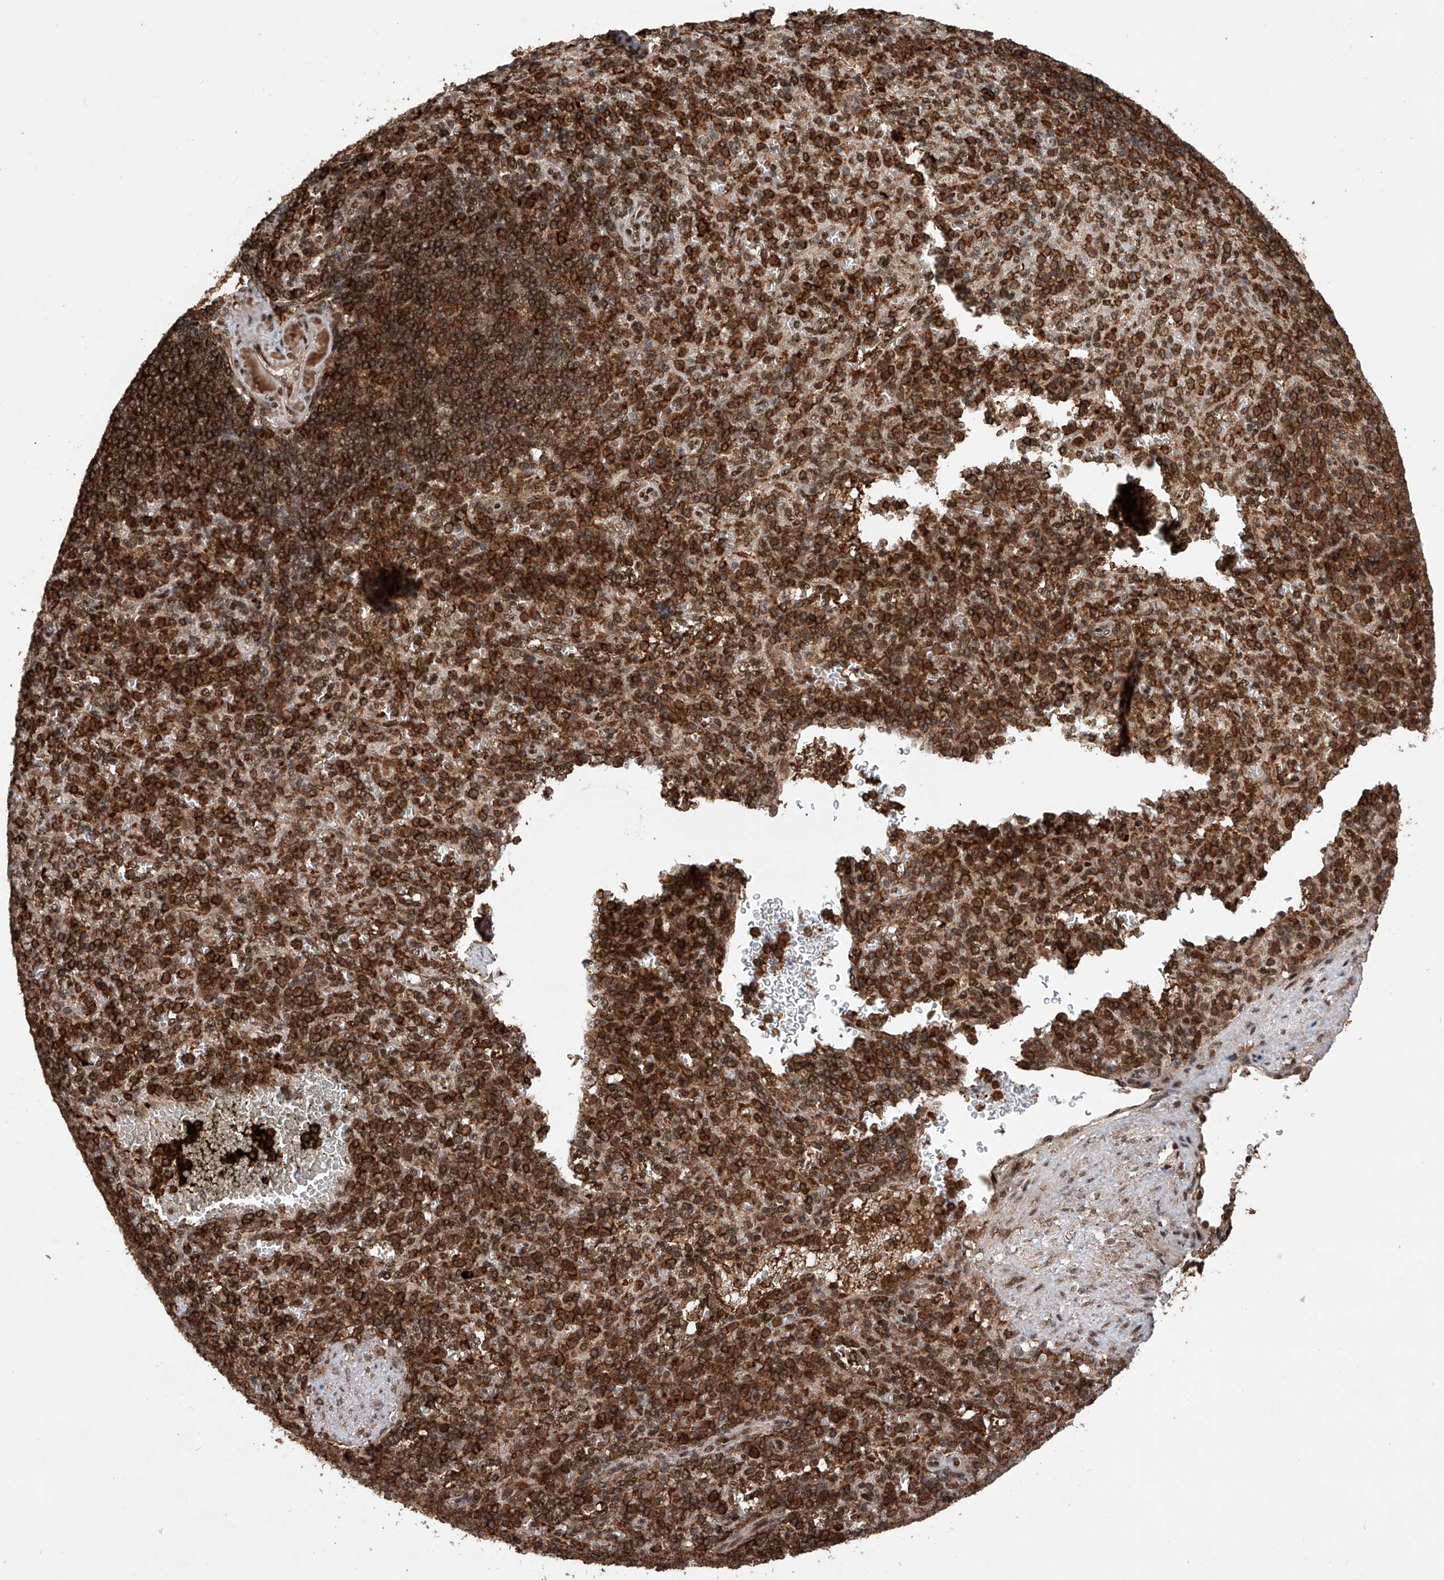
{"staining": {"intensity": "strong", "quantity": ">75%", "location": "cytoplasmic/membranous,nuclear"}, "tissue": "spleen", "cell_type": "Cells in red pulp", "image_type": "normal", "snomed": [{"axis": "morphology", "description": "Normal tissue, NOS"}, {"axis": "topography", "description": "Spleen"}], "caption": "The immunohistochemical stain labels strong cytoplasmic/membranous,nuclear staining in cells in red pulp of benign spleen. Nuclei are stained in blue.", "gene": "ZNF280D", "patient": {"sex": "female", "age": 74}}